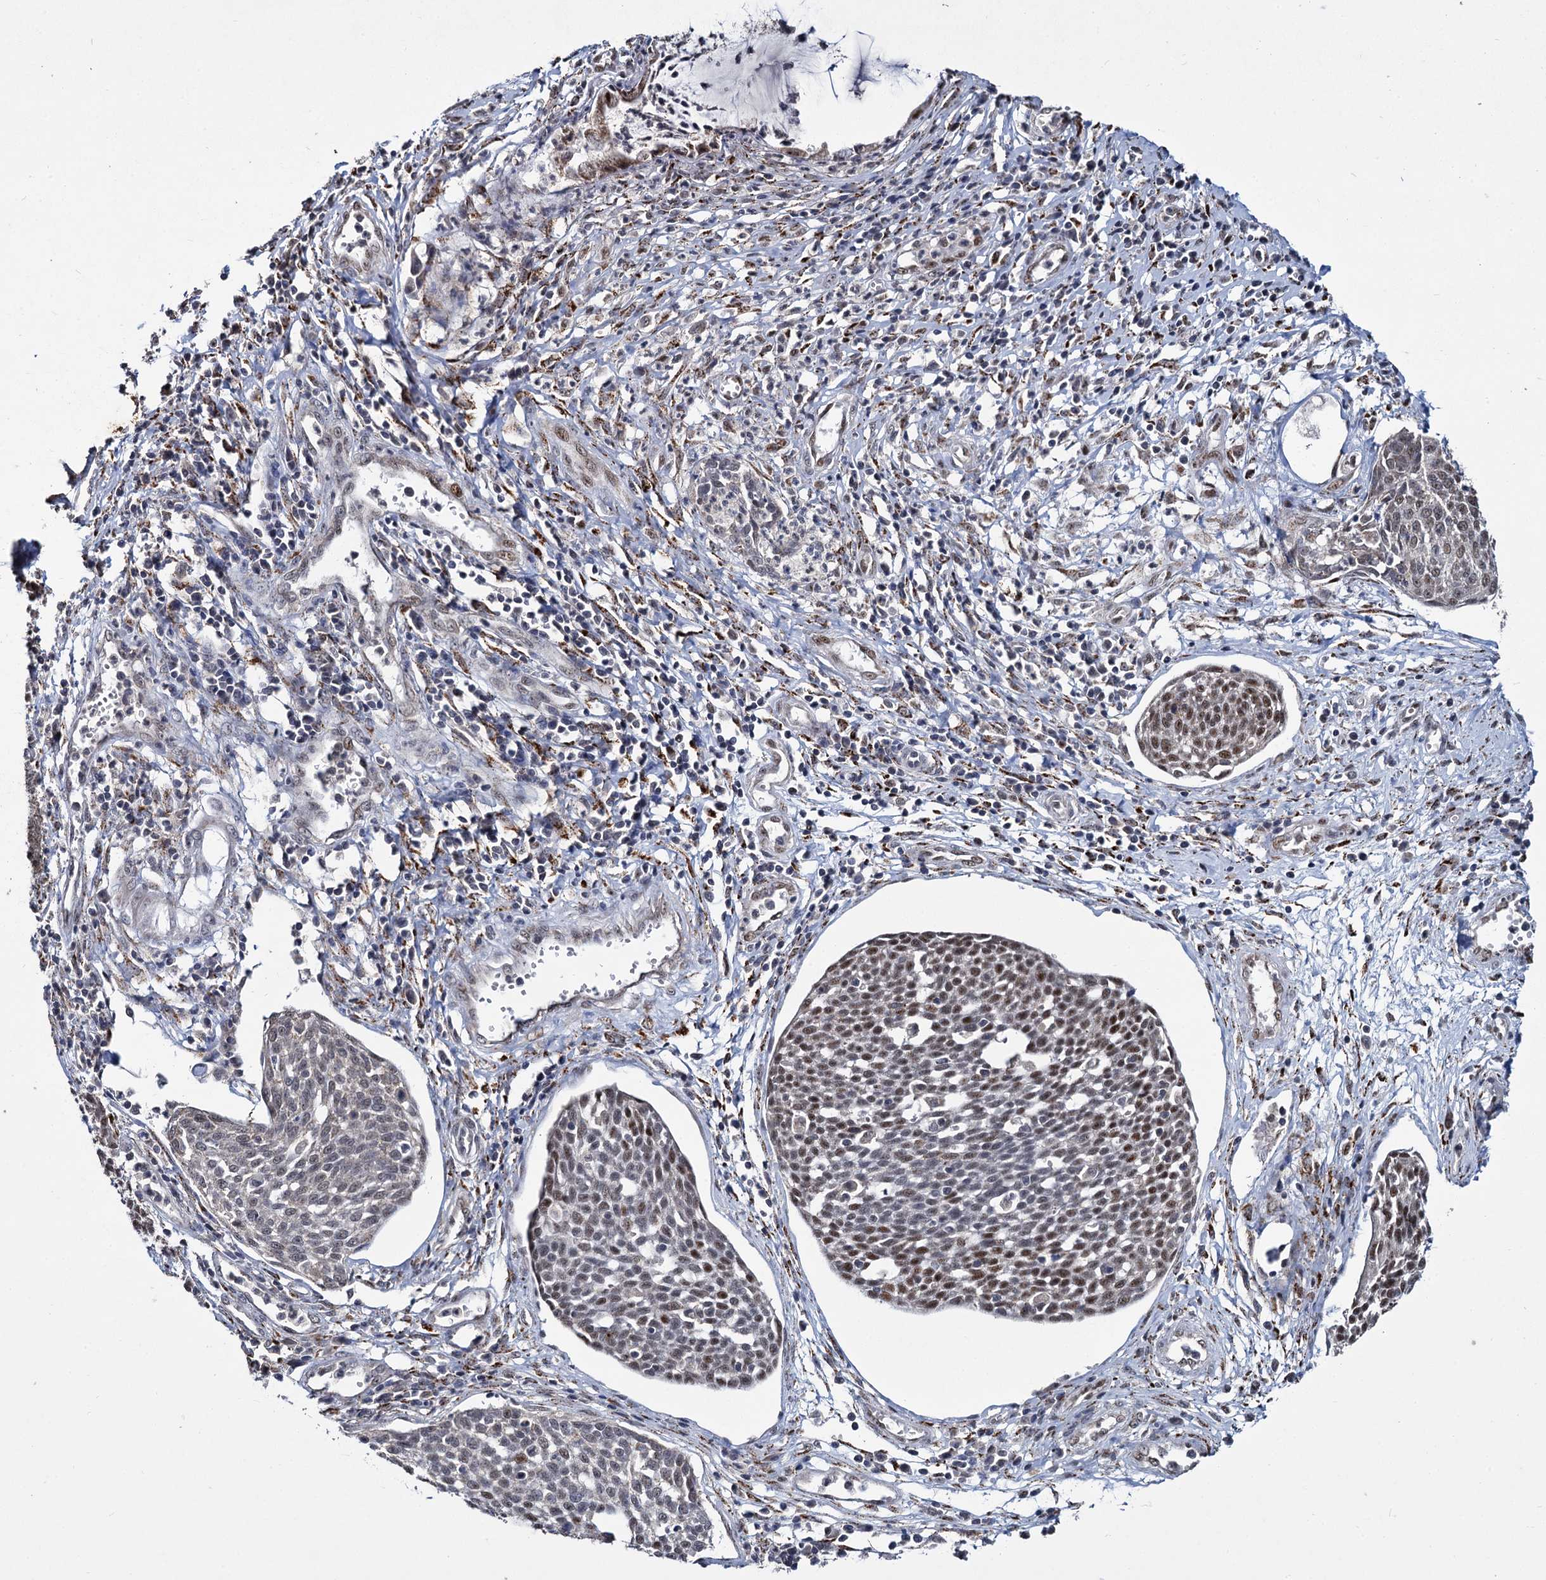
{"staining": {"intensity": "moderate", "quantity": "25%-75%", "location": "nuclear"}, "tissue": "cervical cancer", "cell_type": "Tumor cells", "image_type": "cancer", "snomed": [{"axis": "morphology", "description": "Squamous cell carcinoma, NOS"}, {"axis": "topography", "description": "Cervix"}], "caption": "Cervical cancer (squamous cell carcinoma) stained for a protein (brown) exhibits moderate nuclear positive staining in about 25%-75% of tumor cells.", "gene": "RPUSD4", "patient": {"sex": "female", "age": 34}}